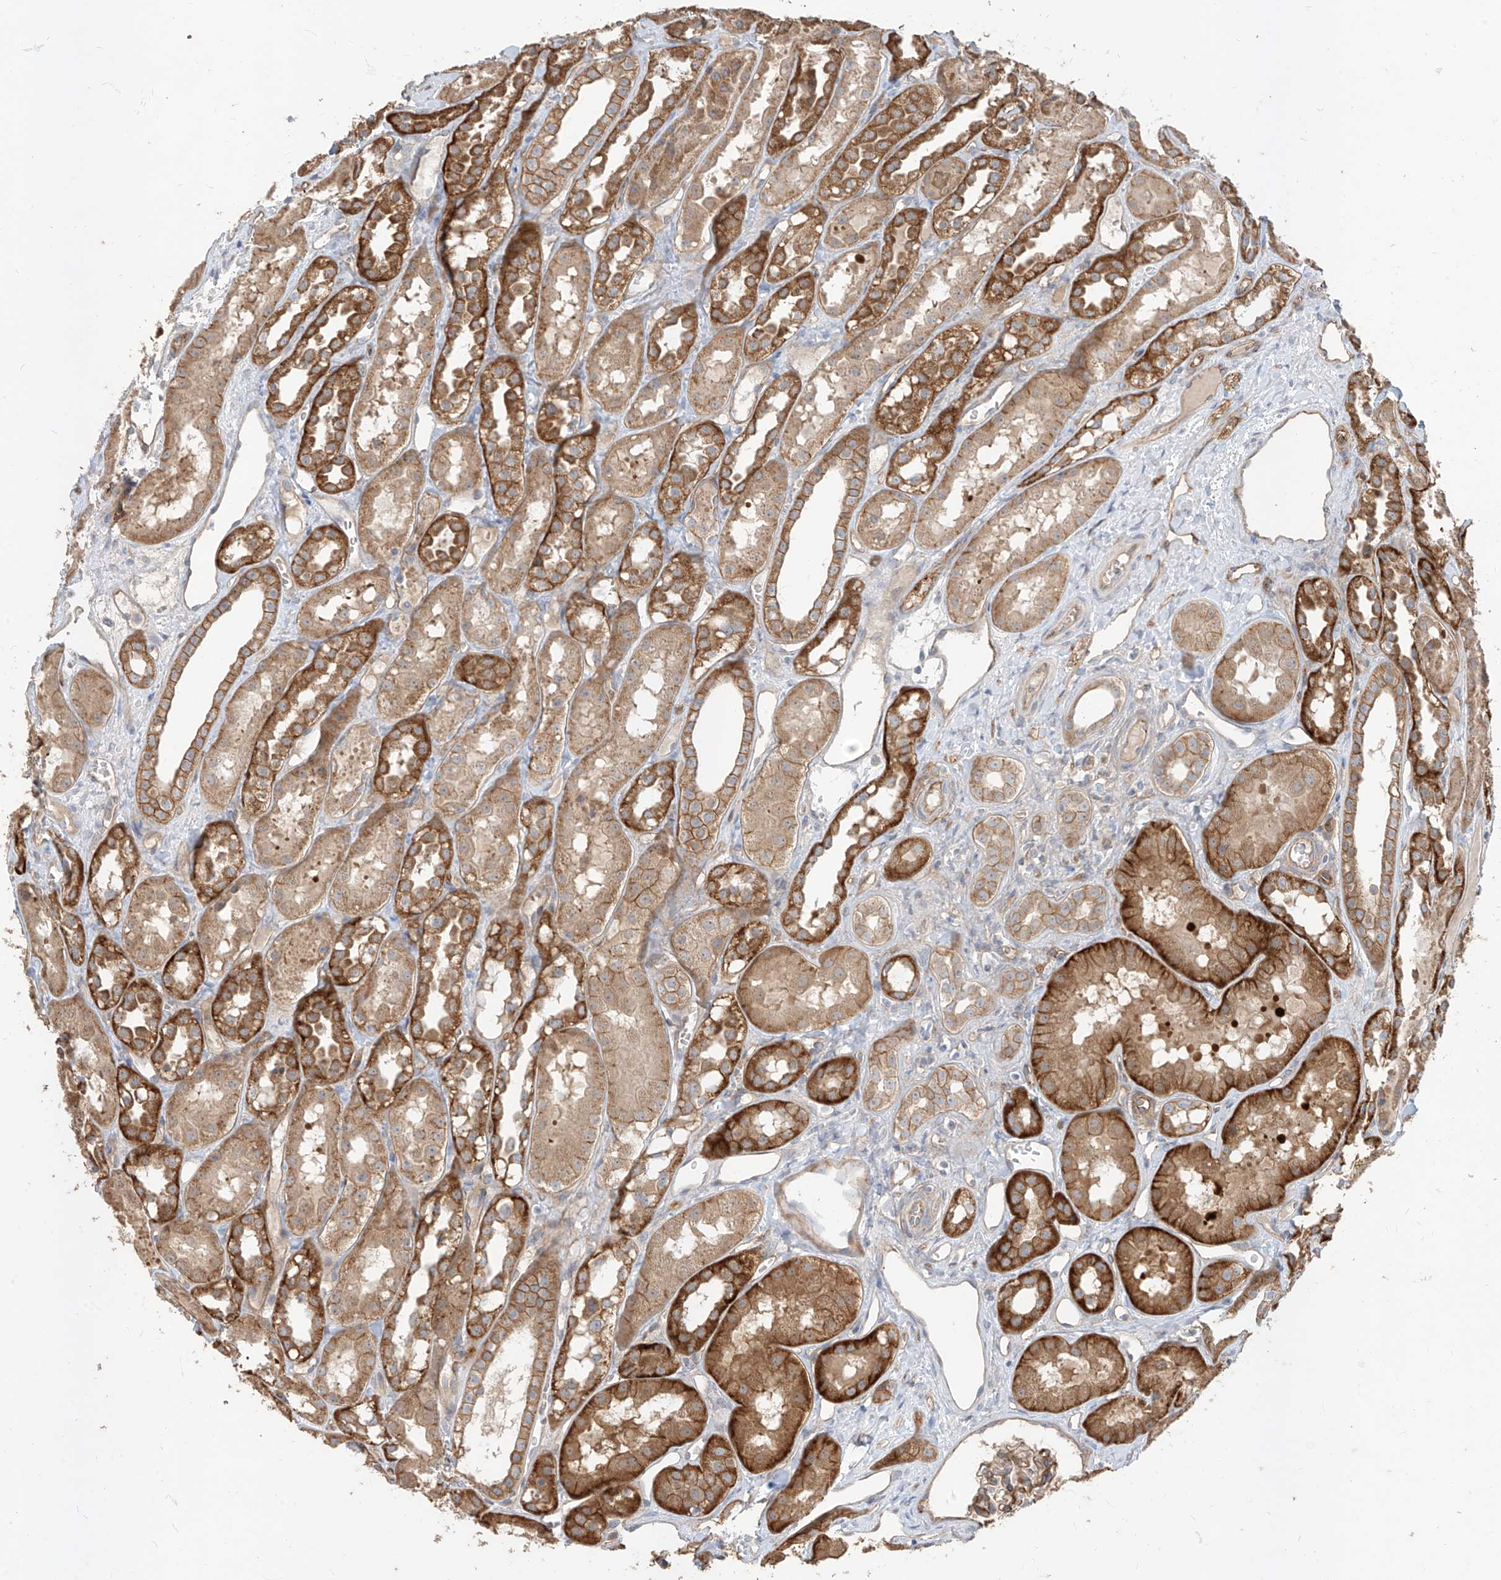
{"staining": {"intensity": "moderate", "quantity": "25%-75%", "location": "cytoplasmic/membranous"}, "tissue": "kidney", "cell_type": "Cells in glomeruli", "image_type": "normal", "snomed": [{"axis": "morphology", "description": "Normal tissue, NOS"}, {"axis": "topography", "description": "Kidney"}], "caption": "About 25%-75% of cells in glomeruli in normal human kidney reveal moderate cytoplasmic/membranous protein expression as visualized by brown immunohistochemical staining.", "gene": "EPHX4", "patient": {"sex": "male", "age": 16}}